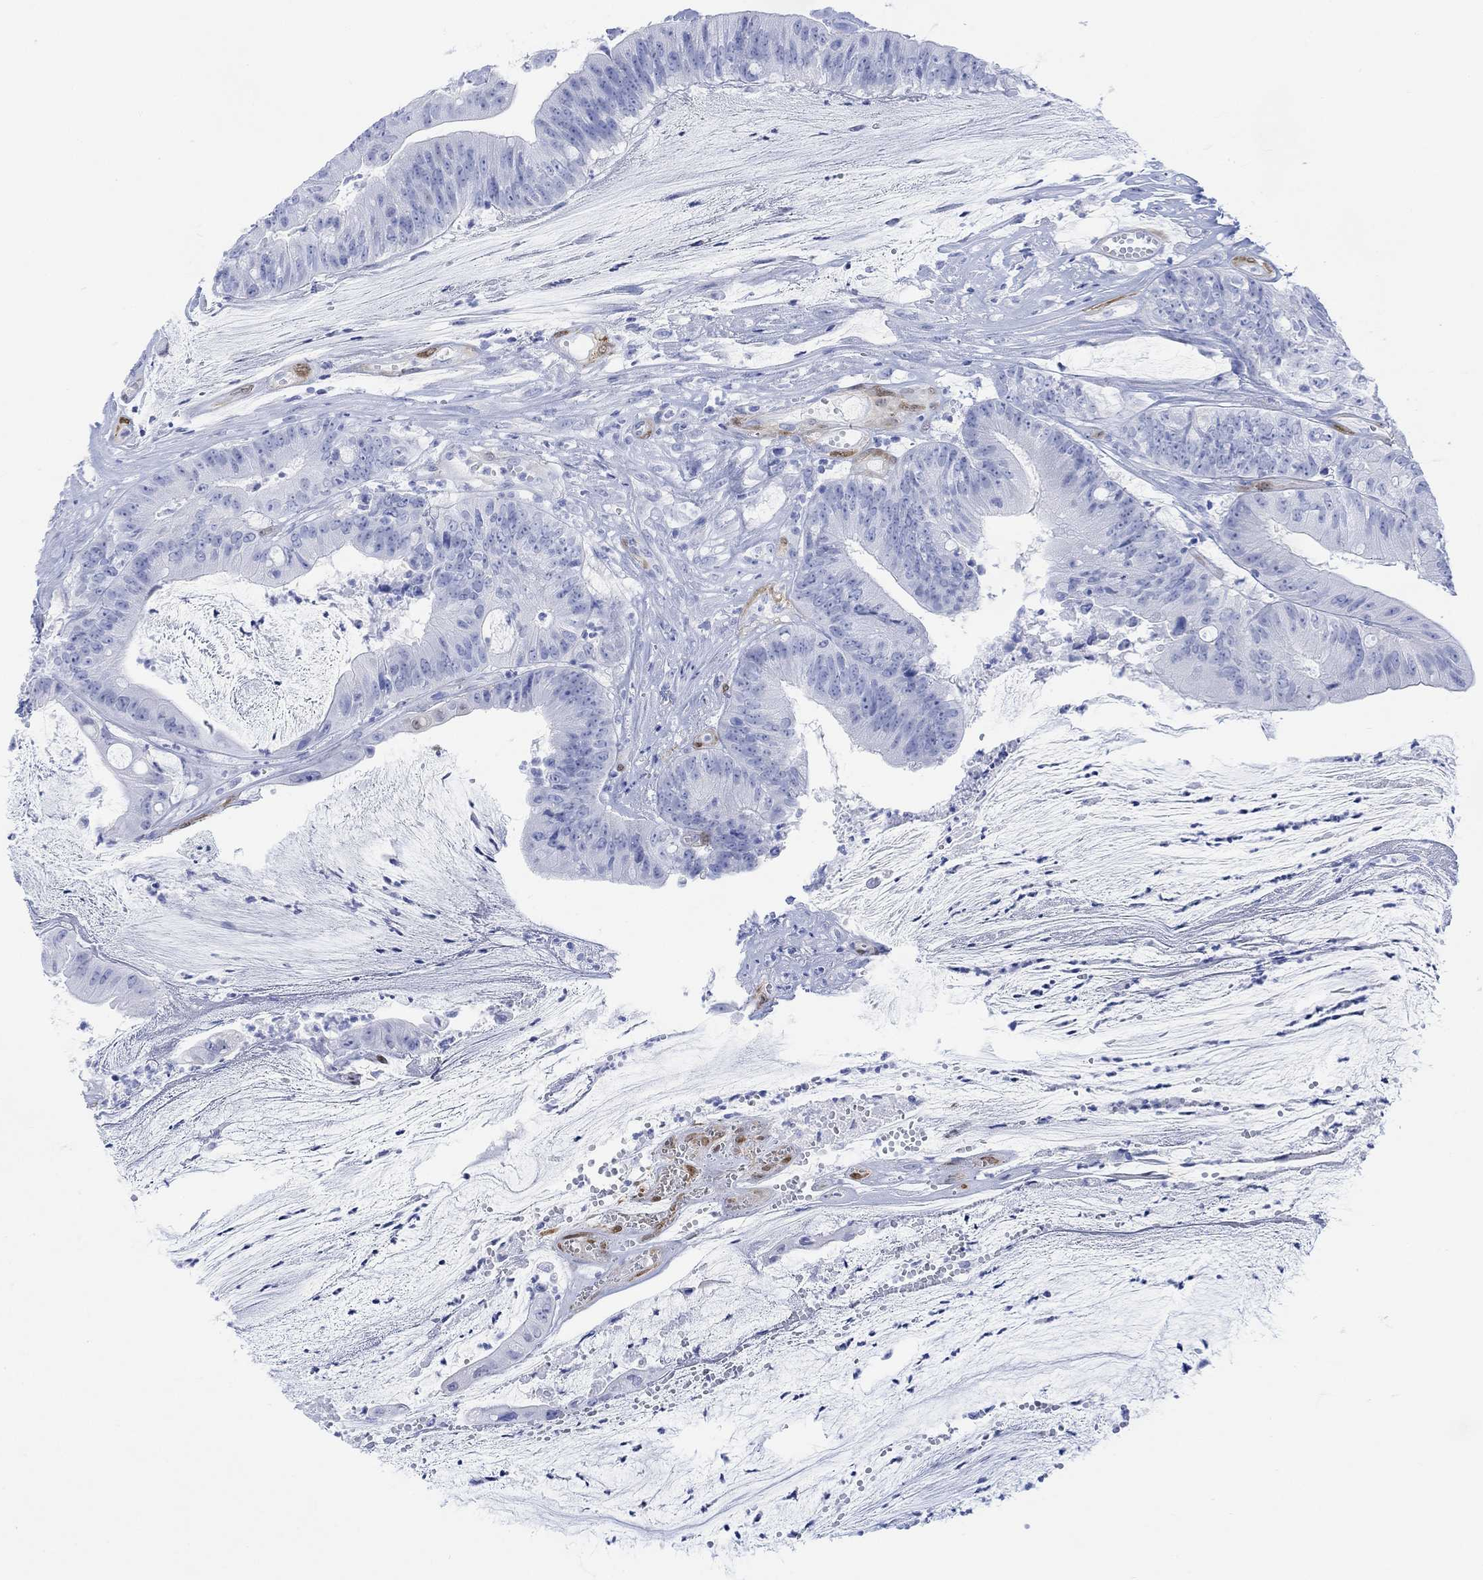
{"staining": {"intensity": "negative", "quantity": "none", "location": "none"}, "tissue": "colorectal cancer", "cell_type": "Tumor cells", "image_type": "cancer", "snomed": [{"axis": "morphology", "description": "Adenocarcinoma, NOS"}, {"axis": "topography", "description": "Colon"}], "caption": "The histopathology image demonstrates no staining of tumor cells in colorectal cancer.", "gene": "TPPP3", "patient": {"sex": "female", "age": 69}}